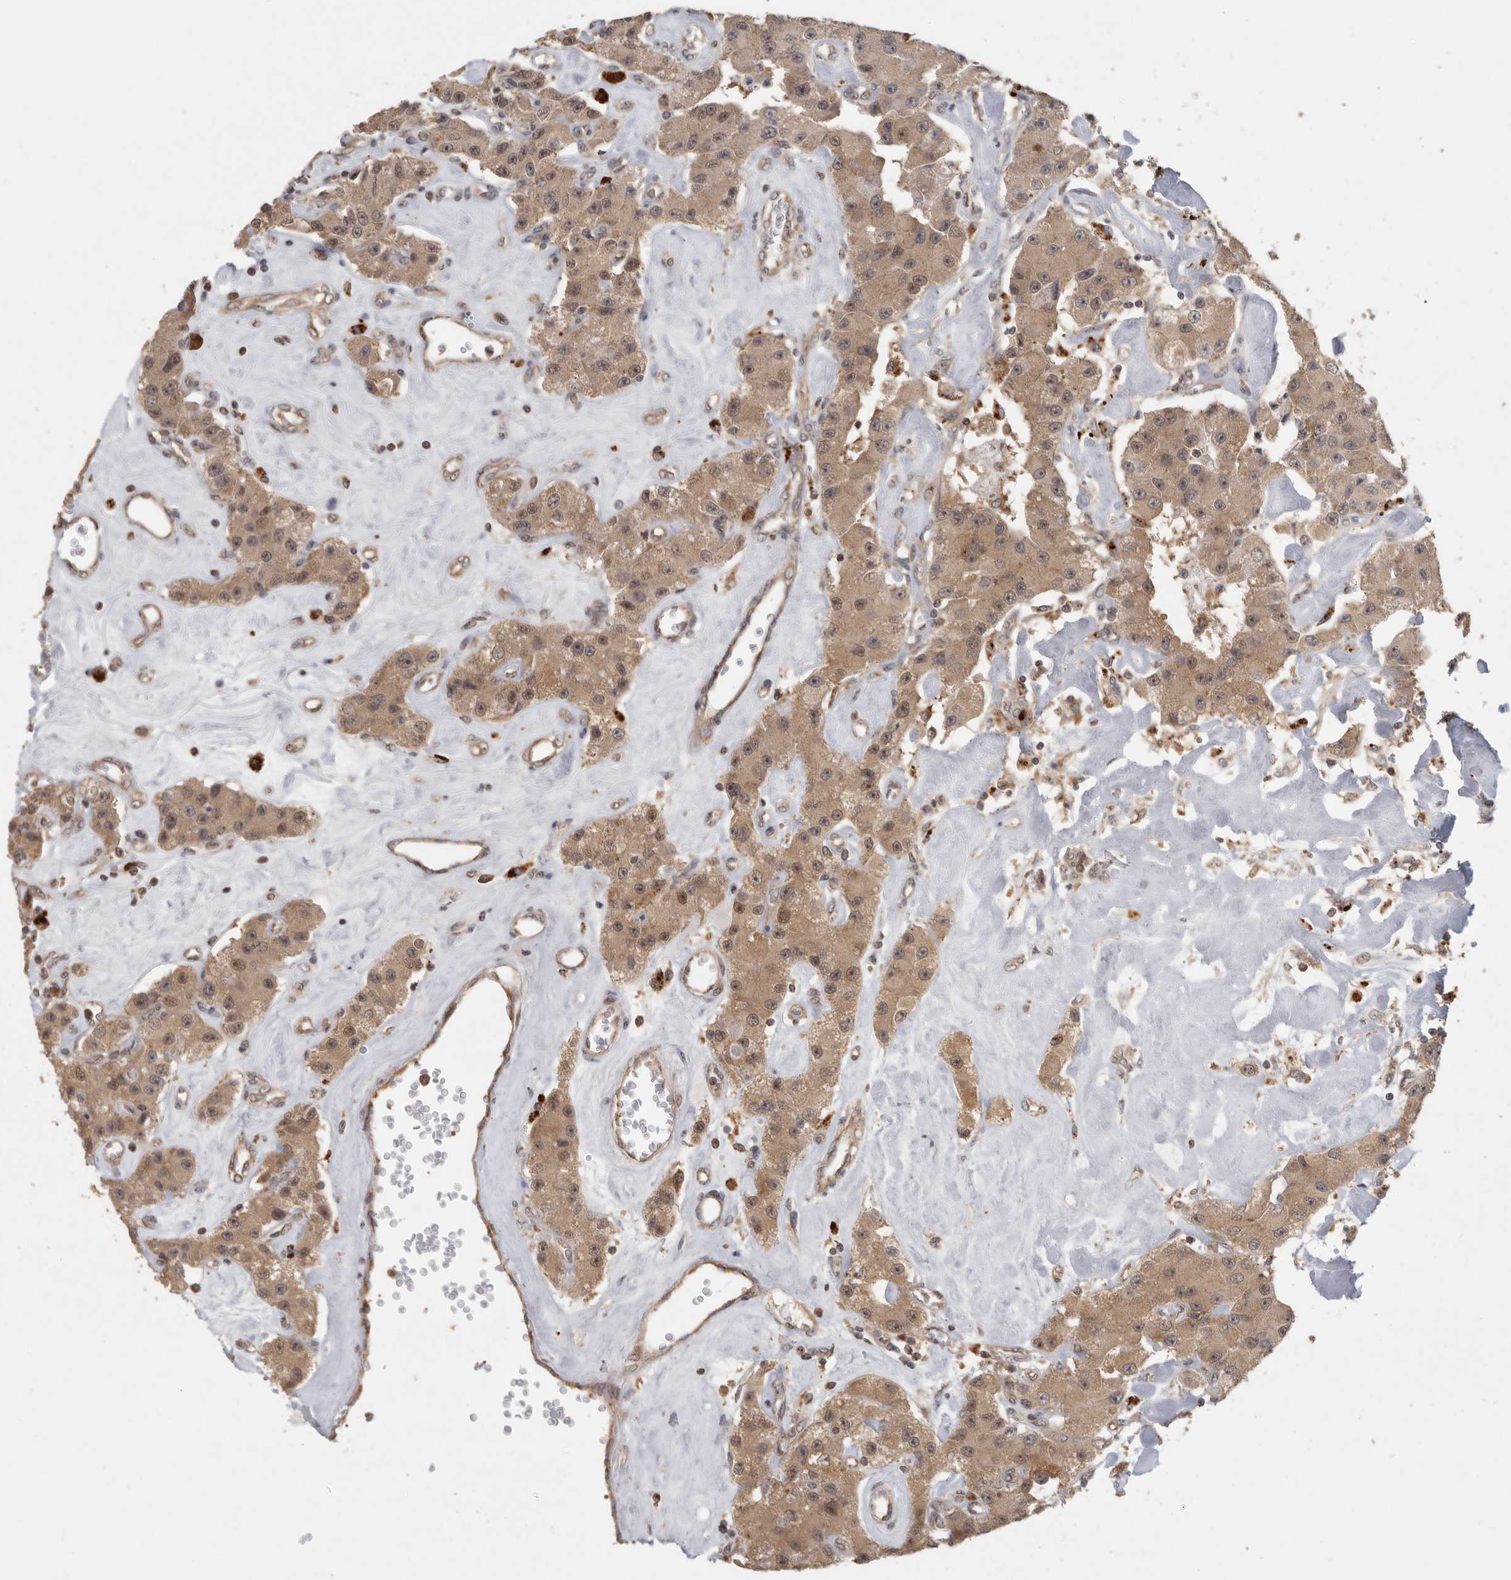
{"staining": {"intensity": "moderate", "quantity": ">75%", "location": "cytoplasmic/membranous,nuclear"}, "tissue": "carcinoid", "cell_type": "Tumor cells", "image_type": "cancer", "snomed": [{"axis": "morphology", "description": "Carcinoid, malignant, NOS"}, {"axis": "topography", "description": "Pancreas"}], "caption": "Moderate cytoplasmic/membranous and nuclear positivity is present in about >75% of tumor cells in carcinoid. The protein is stained brown, and the nuclei are stained in blue (DAB (3,3'-diaminobenzidine) IHC with brightfield microscopy, high magnification).", "gene": "CCT8", "patient": {"sex": "male", "age": 41}}